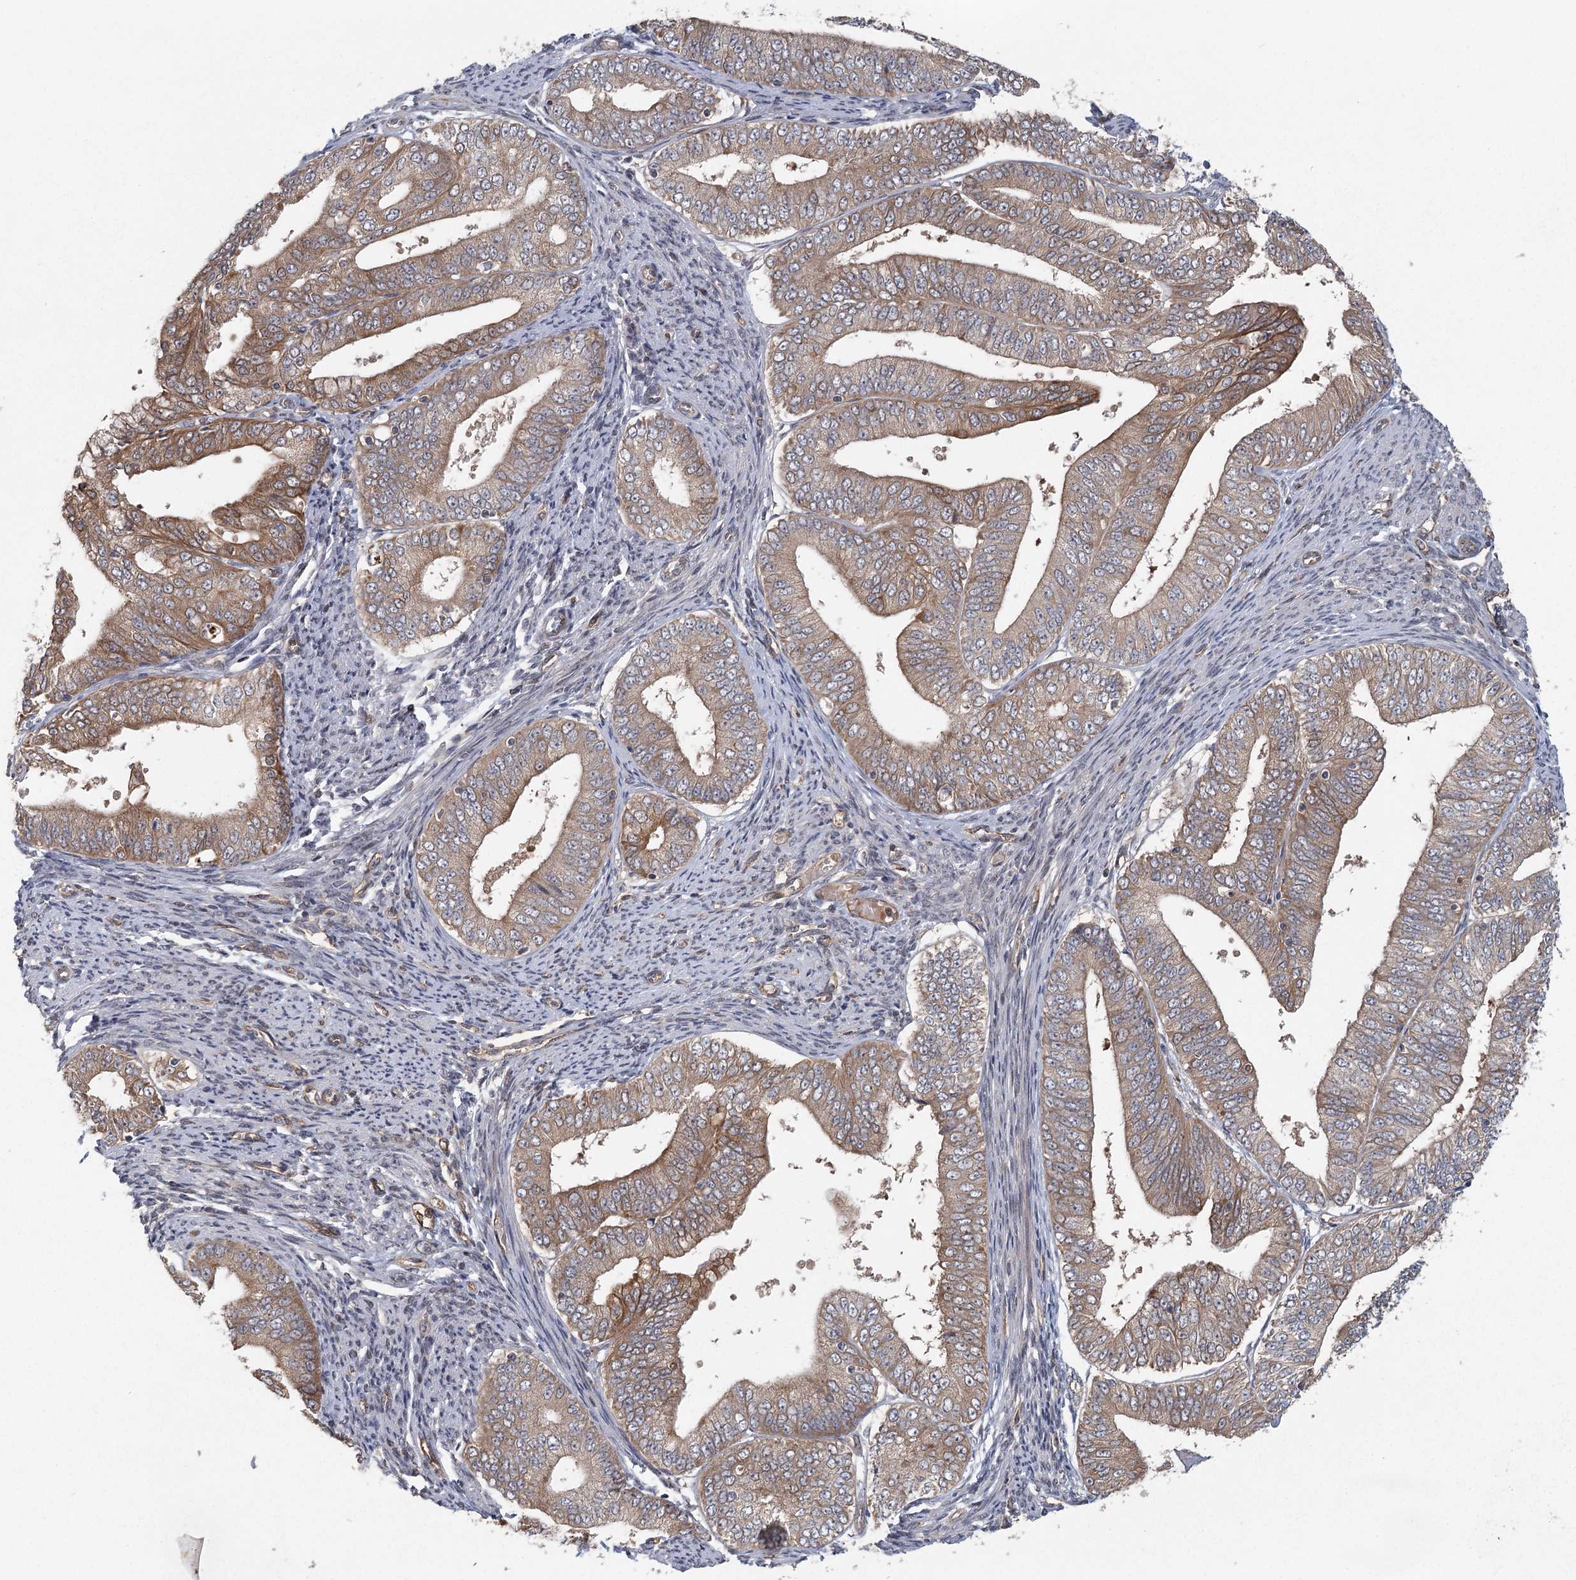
{"staining": {"intensity": "moderate", "quantity": ">75%", "location": "cytoplasmic/membranous"}, "tissue": "endometrial cancer", "cell_type": "Tumor cells", "image_type": "cancer", "snomed": [{"axis": "morphology", "description": "Adenocarcinoma, NOS"}, {"axis": "topography", "description": "Endometrium"}], "caption": "A high-resolution photomicrograph shows immunohistochemistry (IHC) staining of endometrial cancer (adenocarcinoma), which shows moderate cytoplasmic/membranous positivity in approximately >75% of tumor cells.", "gene": "LRRC14B", "patient": {"sex": "female", "age": 63}}